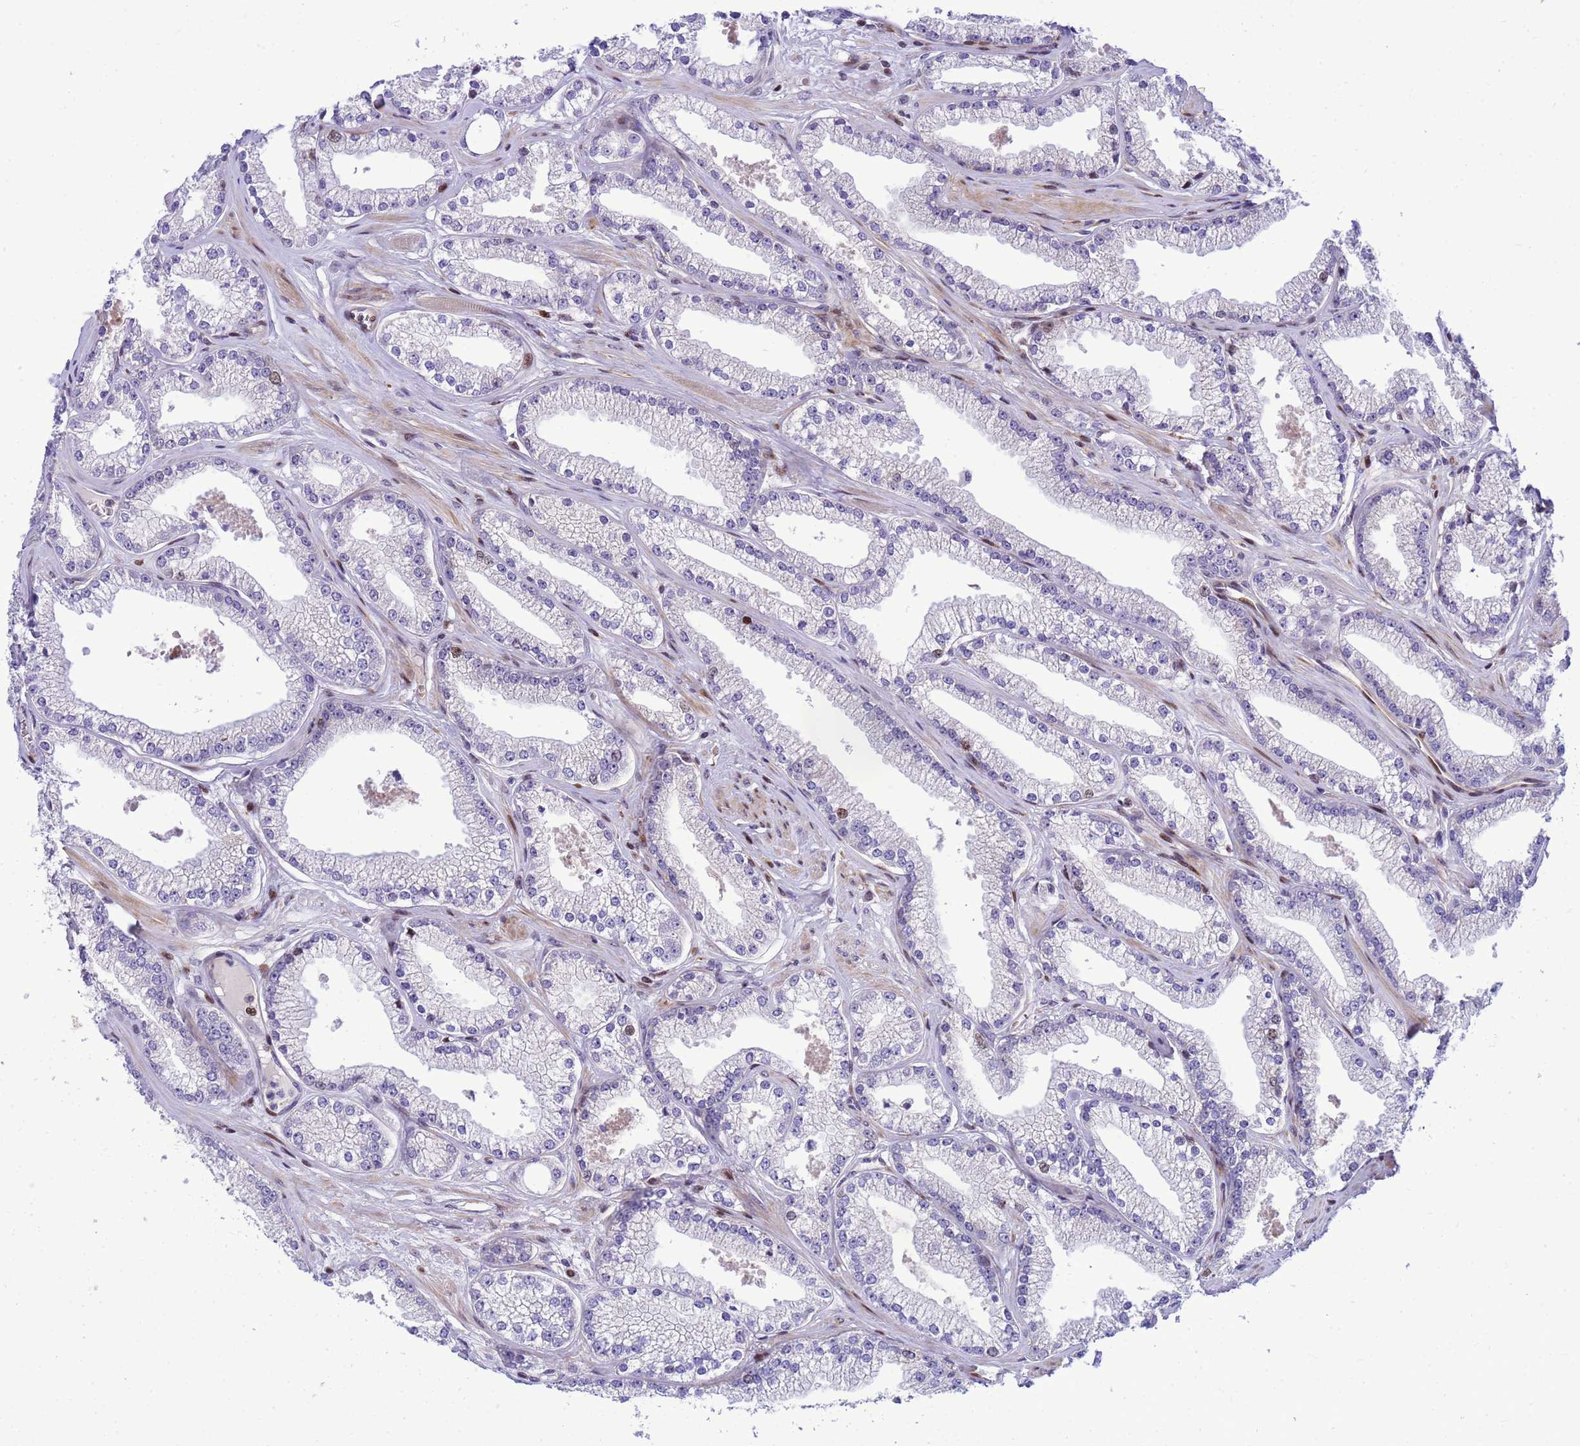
{"staining": {"intensity": "negative", "quantity": "none", "location": "none"}, "tissue": "prostate cancer", "cell_type": "Tumor cells", "image_type": "cancer", "snomed": [{"axis": "morphology", "description": "Adenocarcinoma, High grade"}, {"axis": "topography", "description": "Prostate"}], "caption": "IHC of prostate cancer (high-grade adenocarcinoma) reveals no positivity in tumor cells.", "gene": "ADAMTS7", "patient": {"sex": "male", "age": 67}}